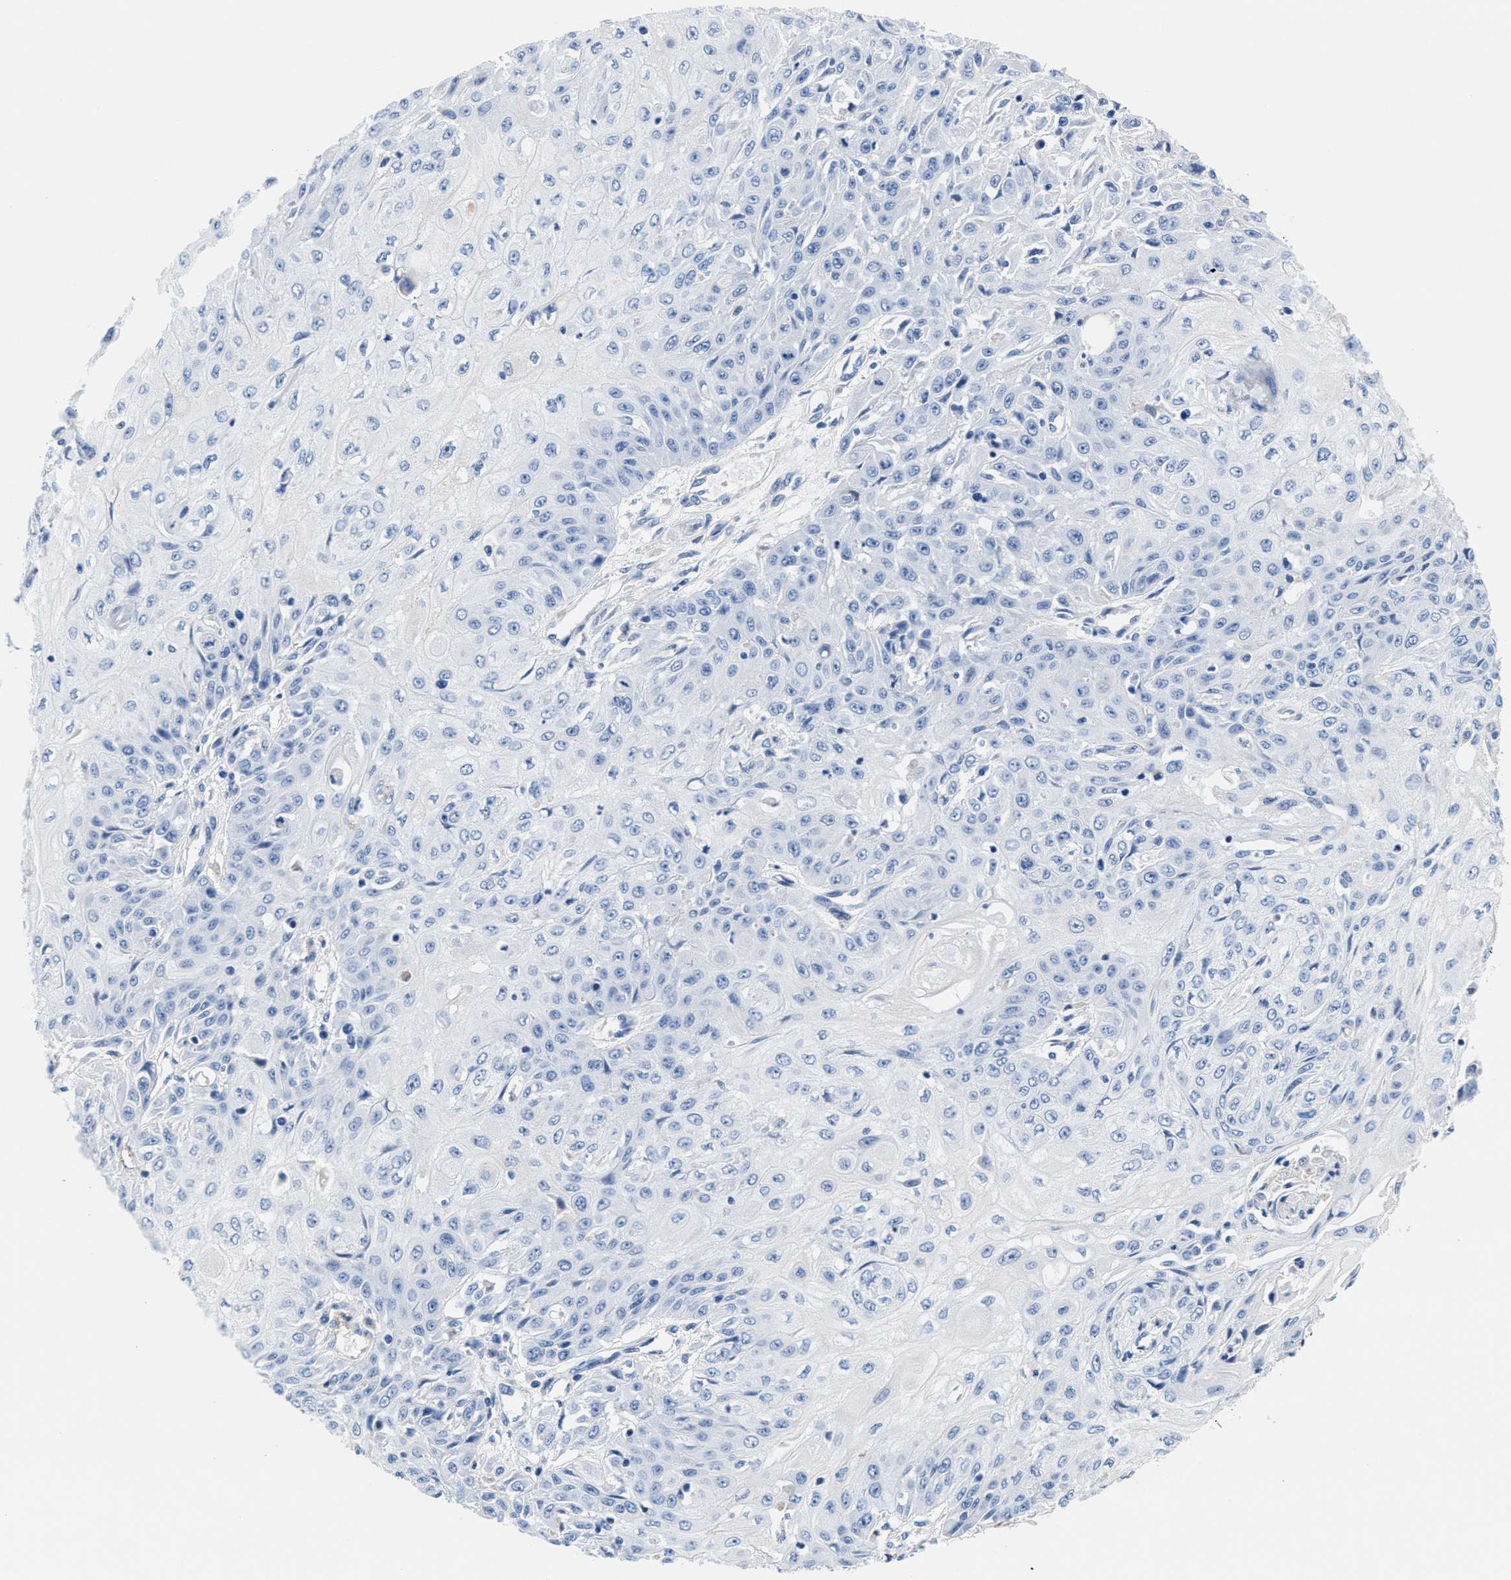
{"staining": {"intensity": "negative", "quantity": "none", "location": "none"}, "tissue": "skin cancer", "cell_type": "Tumor cells", "image_type": "cancer", "snomed": [{"axis": "morphology", "description": "Squamous cell carcinoma, NOS"}, {"axis": "morphology", "description": "Squamous cell carcinoma, metastatic, NOS"}, {"axis": "topography", "description": "Skin"}, {"axis": "topography", "description": "Lymph node"}], "caption": "This is an IHC image of human skin cancer (metastatic squamous cell carcinoma). There is no staining in tumor cells.", "gene": "SLFN13", "patient": {"sex": "male", "age": 75}}